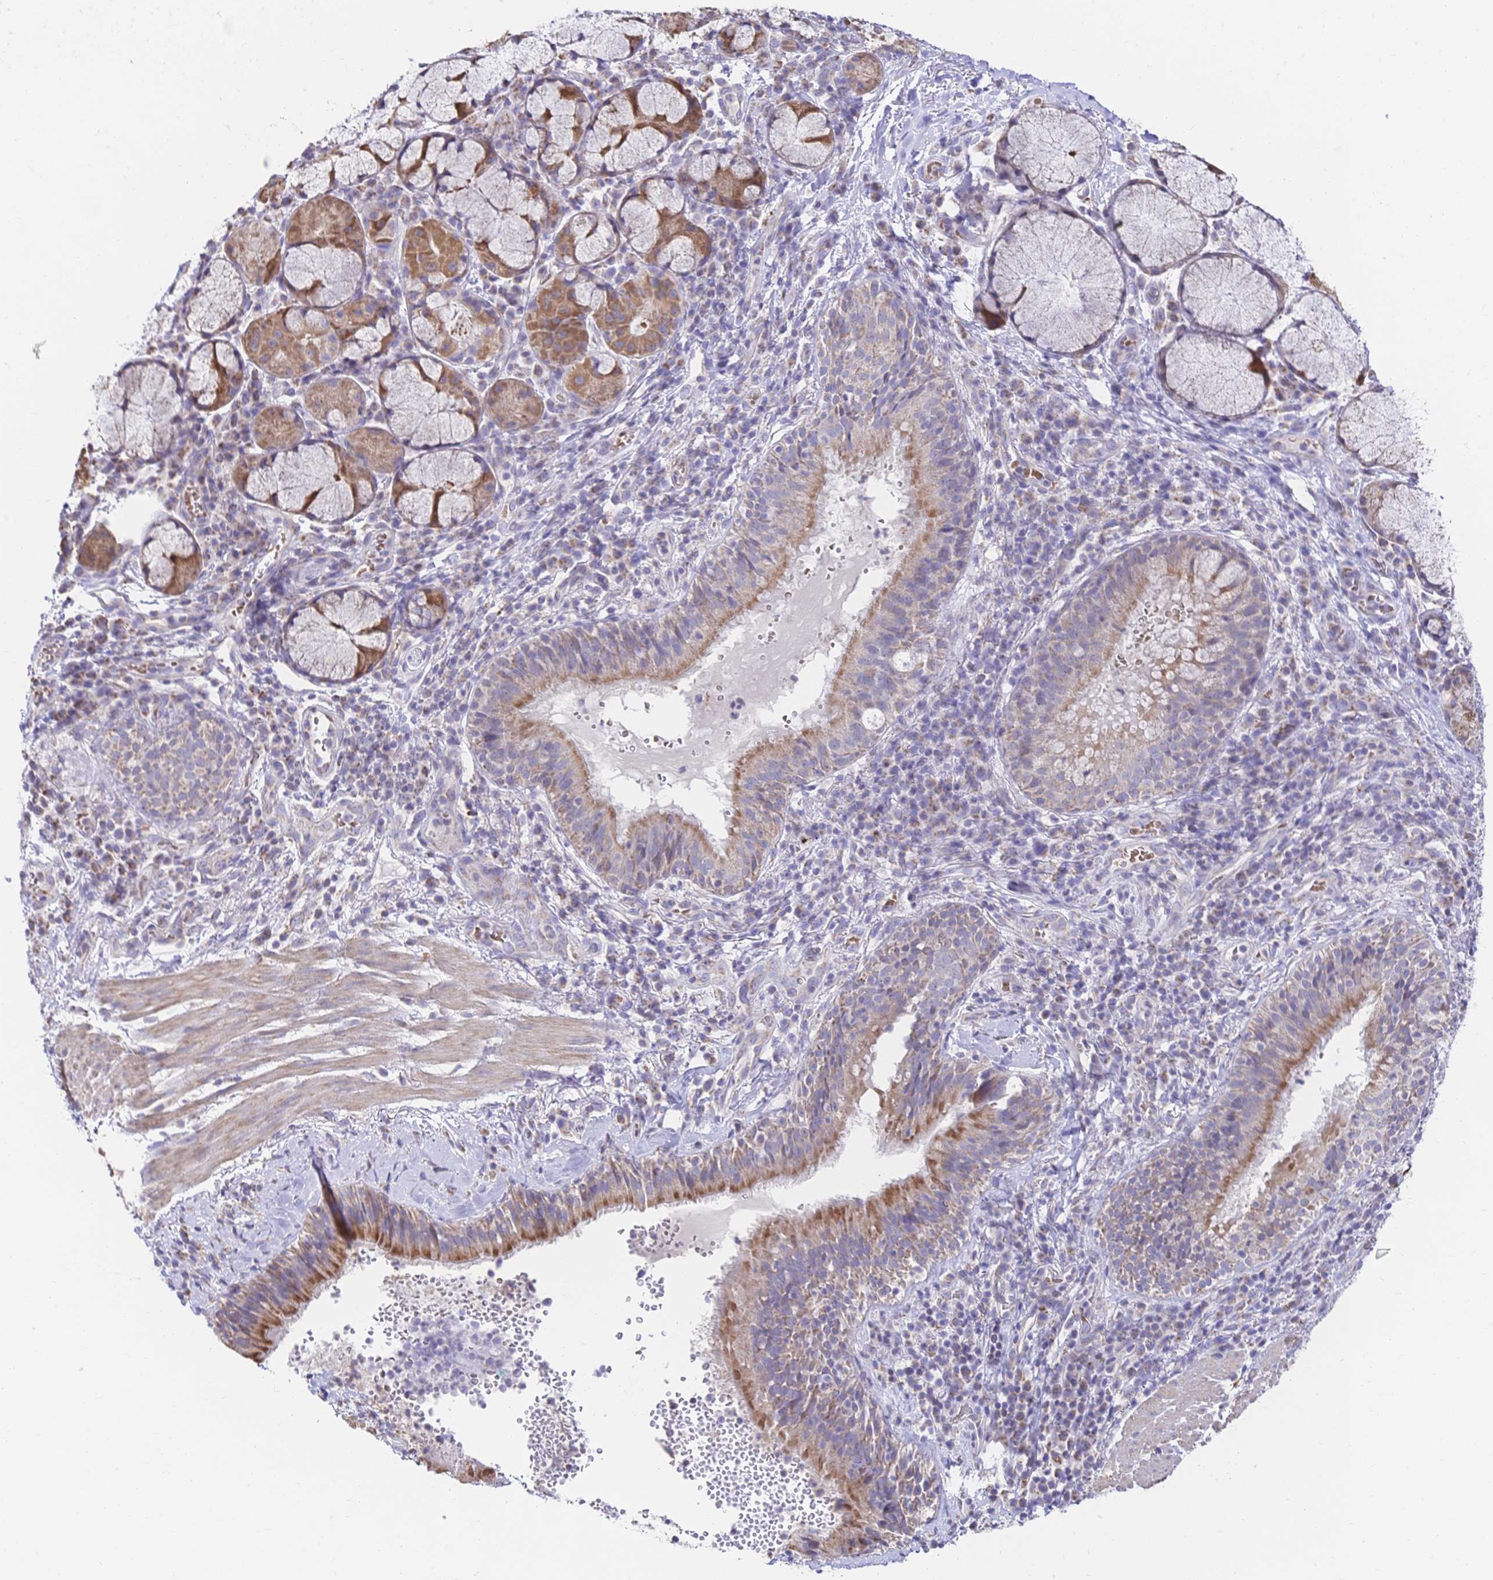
{"staining": {"intensity": "moderate", "quantity": "25%-75%", "location": "cytoplasmic/membranous"}, "tissue": "bronchus", "cell_type": "Respiratory epithelial cells", "image_type": "normal", "snomed": [{"axis": "morphology", "description": "Normal tissue, NOS"}, {"axis": "topography", "description": "Lymph node"}, {"axis": "topography", "description": "Bronchus"}], "caption": "Immunohistochemistry micrograph of normal bronchus stained for a protein (brown), which exhibits medium levels of moderate cytoplasmic/membranous positivity in approximately 25%-75% of respiratory epithelial cells.", "gene": "CLEC18A", "patient": {"sex": "male", "age": 56}}